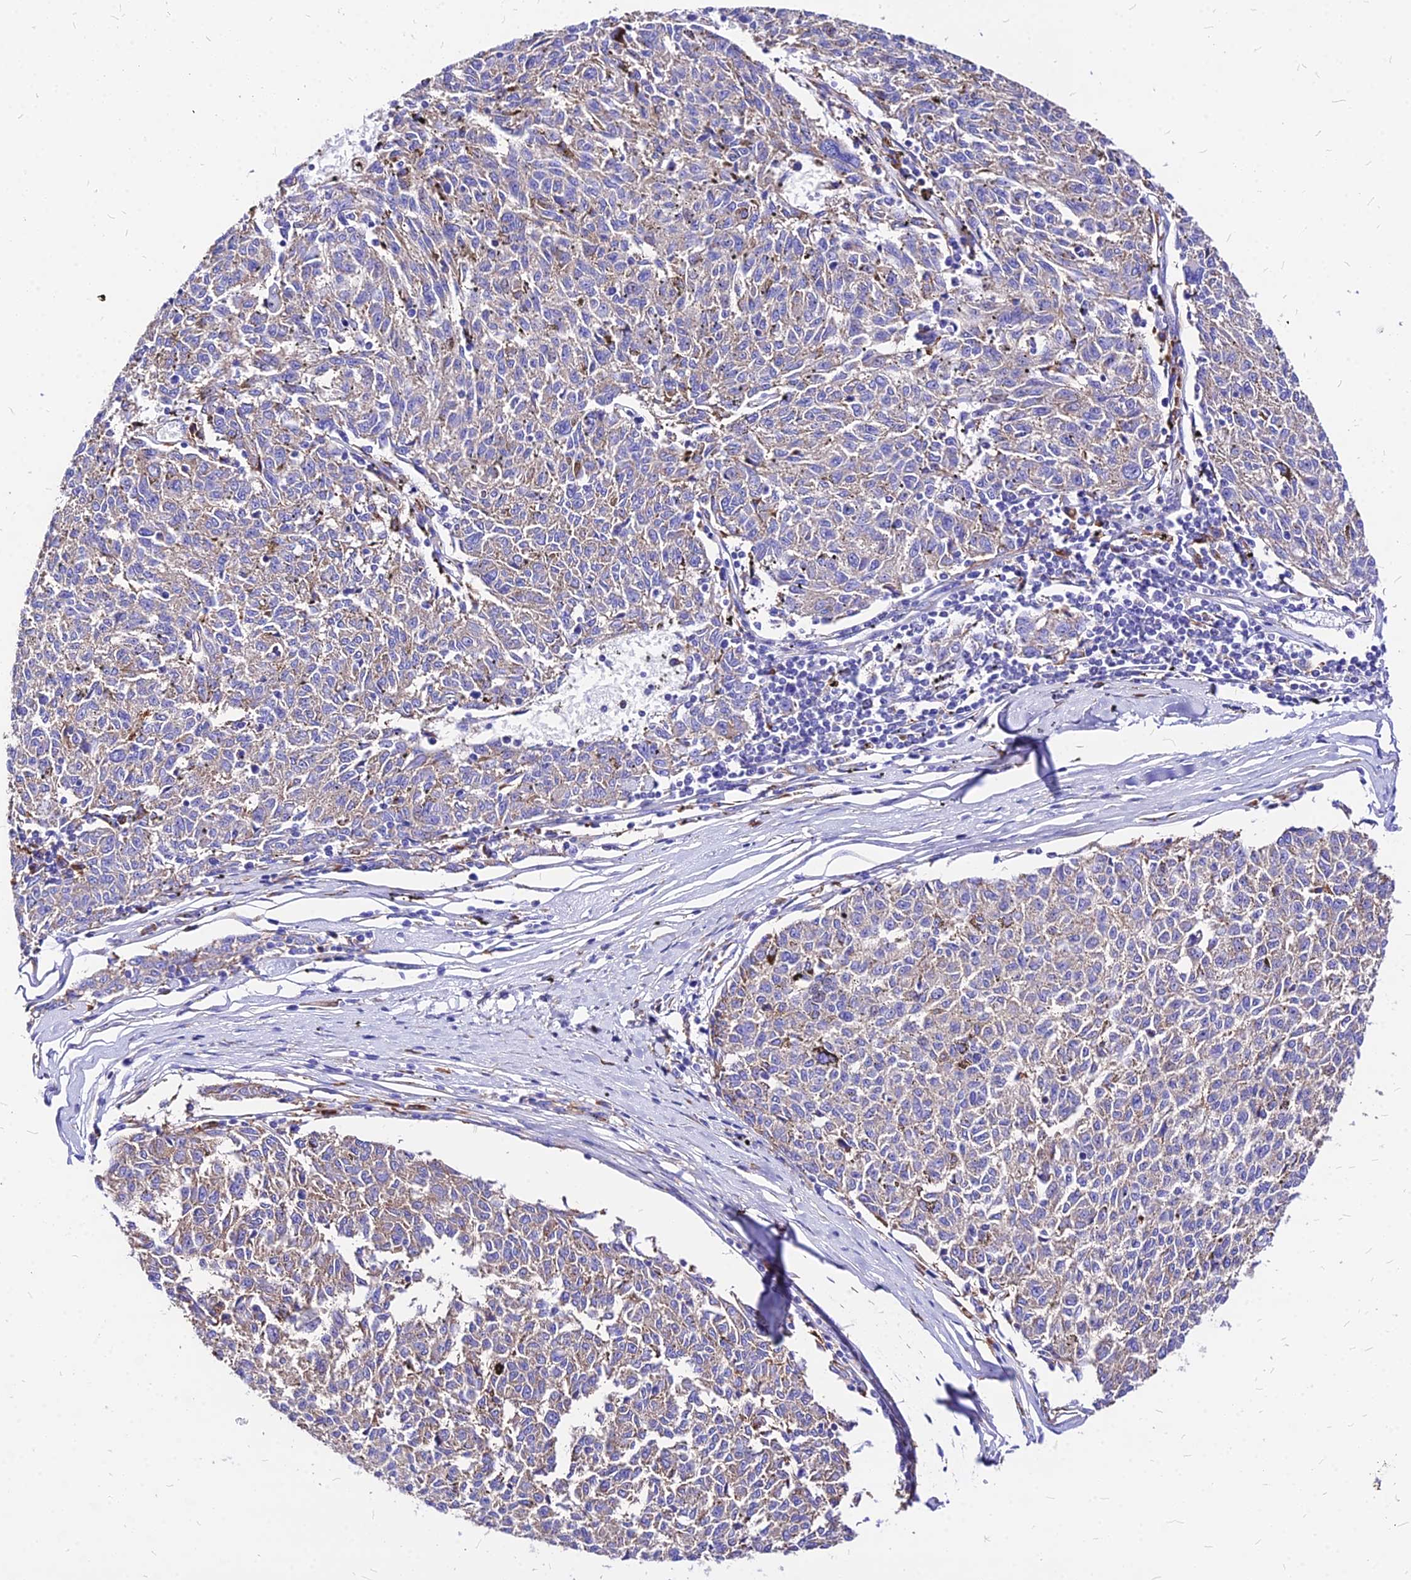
{"staining": {"intensity": "weak", "quantity": "25%-75%", "location": "cytoplasmic/membranous"}, "tissue": "melanoma", "cell_type": "Tumor cells", "image_type": "cancer", "snomed": [{"axis": "morphology", "description": "Malignant melanoma, NOS"}, {"axis": "topography", "description": "Skin"}], "caption": "Tumor cells reveal weak cytoplasmic/membranous expression in approximately 25%-75% of cells in melanoma.", "gene": "RPL19", "patient": {"sex": "female", "age": 72}}